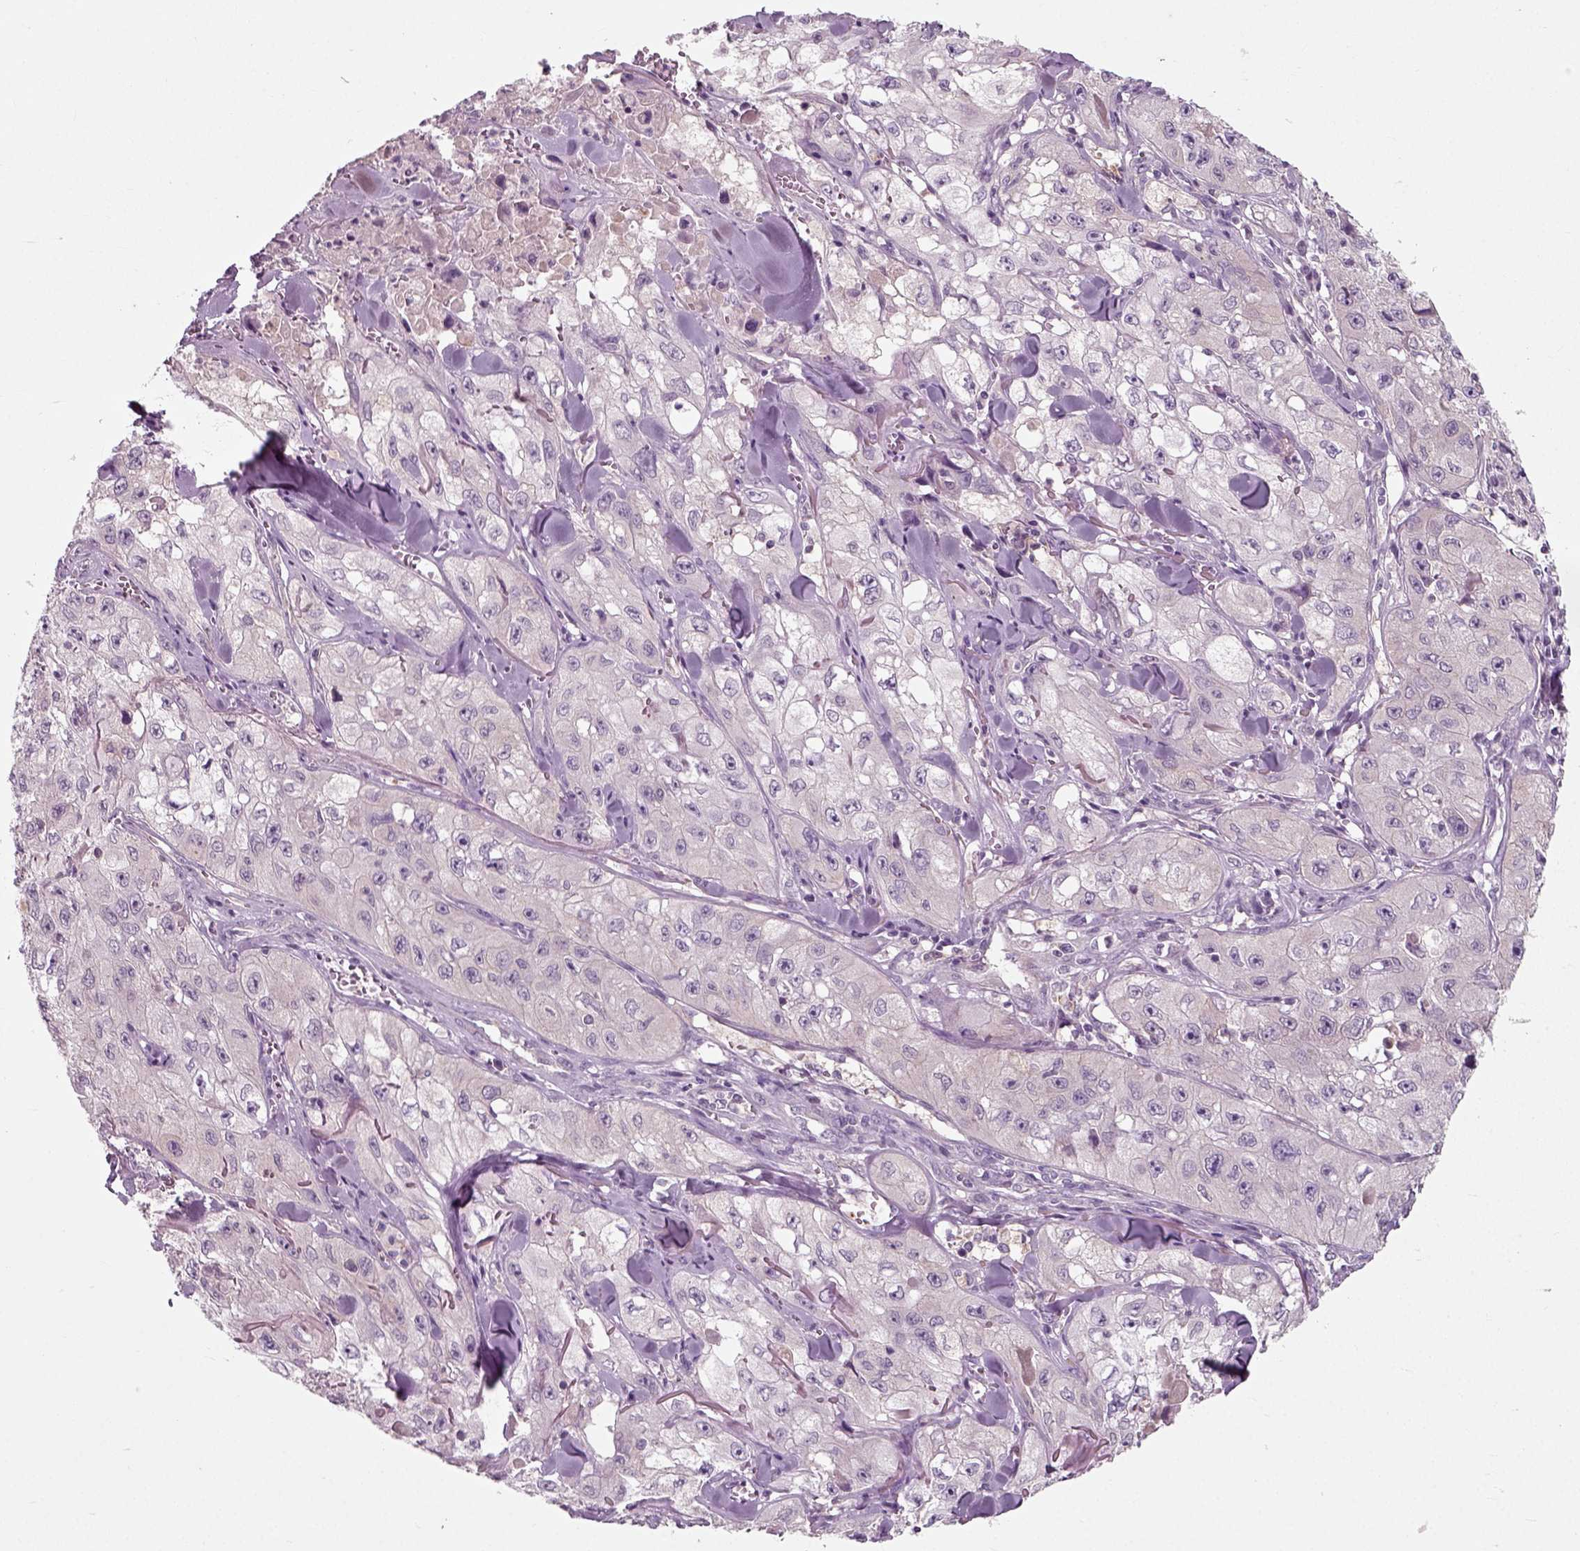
{"staining": {"intensity": "negative", "quantity": "none", "location": "none"}, "tissue": "skin cancer", "cell_type": "Tumor cells", "image_type": "cancer", "snomed": [{"axis": "morphology", "description": "Squamous cell carcinoma, NOS"}, {"axis": "topography", "description": "Skin"}, {"axis": "topography", "description": "Subcutis"}], "caption": "DAB immunohistochemical staining of human squamous cell carcinoma (skin) exhibits no significant positivity in tumor cells.", "gene": "RND2", "patient": {"sex": "male", "age": 73}}